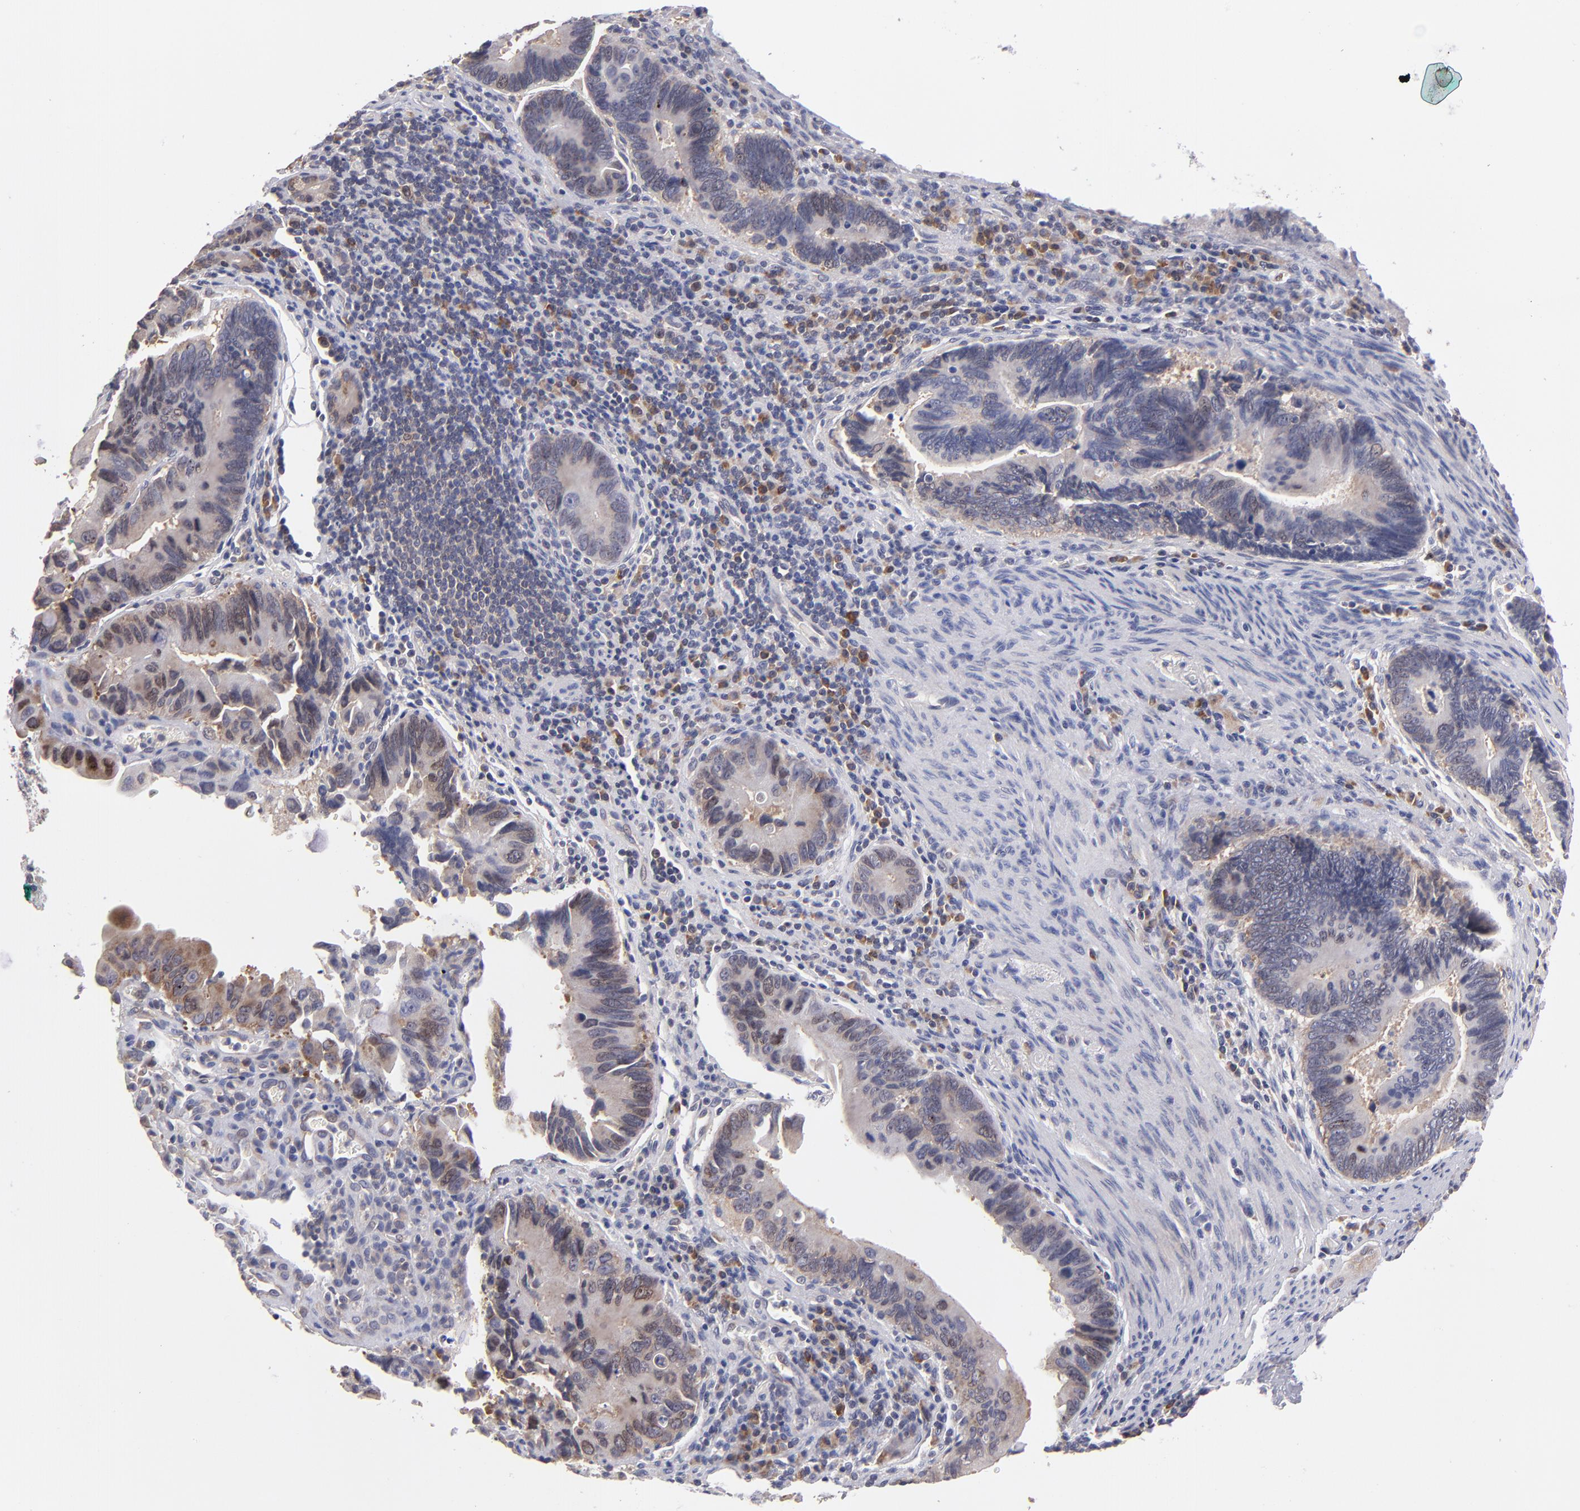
{"staining": {"intensity": "weak", "quantity": ">75%", "location": "cytoplasmic/membranous"}, "tissue": "pancreatic cancer", "cell_type": "Tumor cells", "image_type": "cancer", "snomed": [{"axis": "morphology", "description": "Adenocarcinoma, NOS"}, {"axis": "topography", "description": "Pancreas"}], "caption": "There is low levels of weak cytoplasmic/membranous staining in tumor cells of pancreatic cancer (adenocarcinoma), as demonstrated by immunohistochemical staining (brown color).", "gene": "EIF3L", "patient": {"sex": "female", "age": 70}}